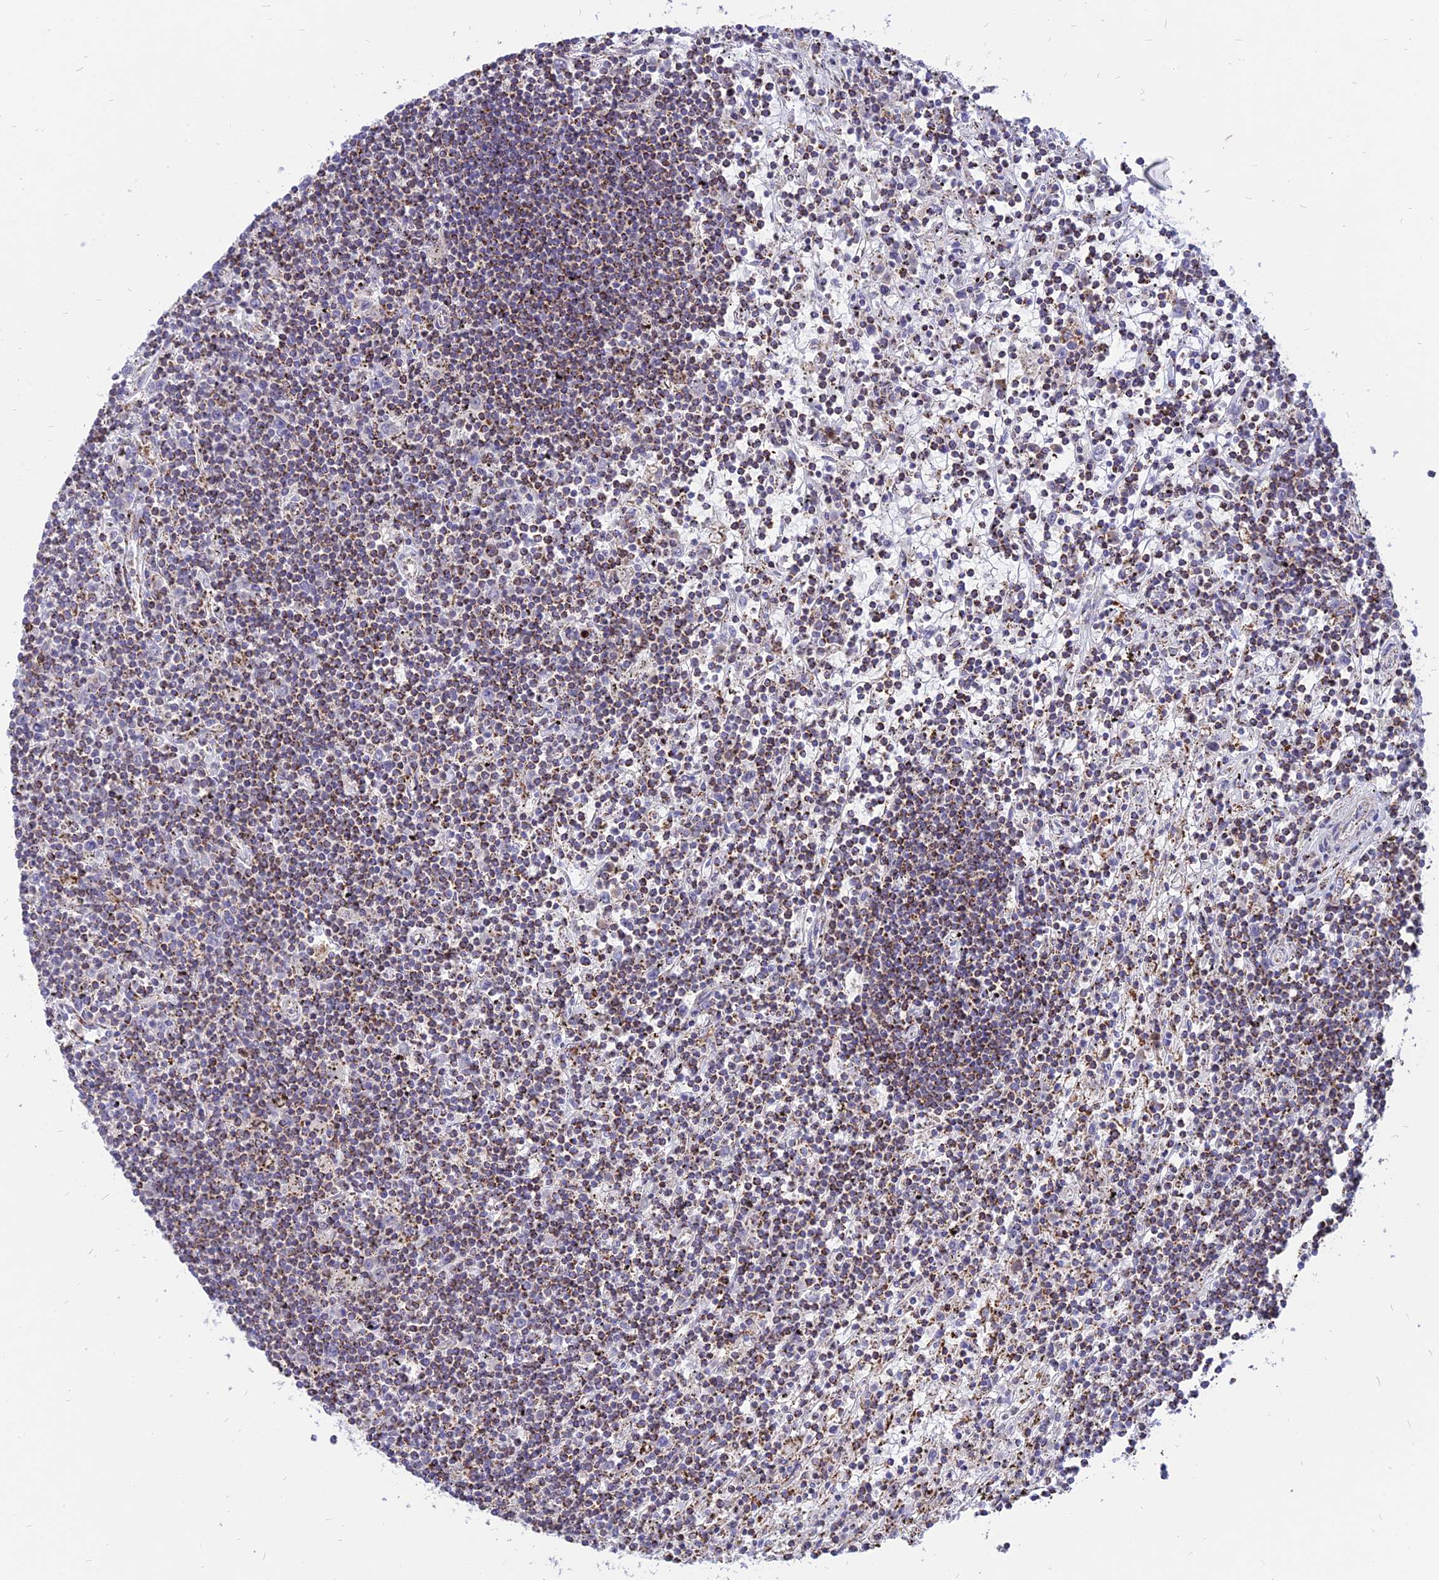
{"staining": {"intensity": "moderate", "quantity": "25%-75%", "location": "cytoplasmic/membranous"}, "tissue": "lymphoma", "cell_type": "Tumor cells", "image_type": "cancer", "snomed": [{"axis": "morphology", "description": "Malignant lymphoma, non-Hodgkin's type, Low grade"}, {"axis": "topography", "description": "Spleen"}], "caption": "Low-grade malignant lymphoma, non-Hodgkin's type tissue shows moderate cytoplasmic/membranous positivity in approximately 25%-75% of tumor cells, visualized by immunohistochemistry.", "gene": "PACC1", "patient": {"sex": "male", "age": 76}}